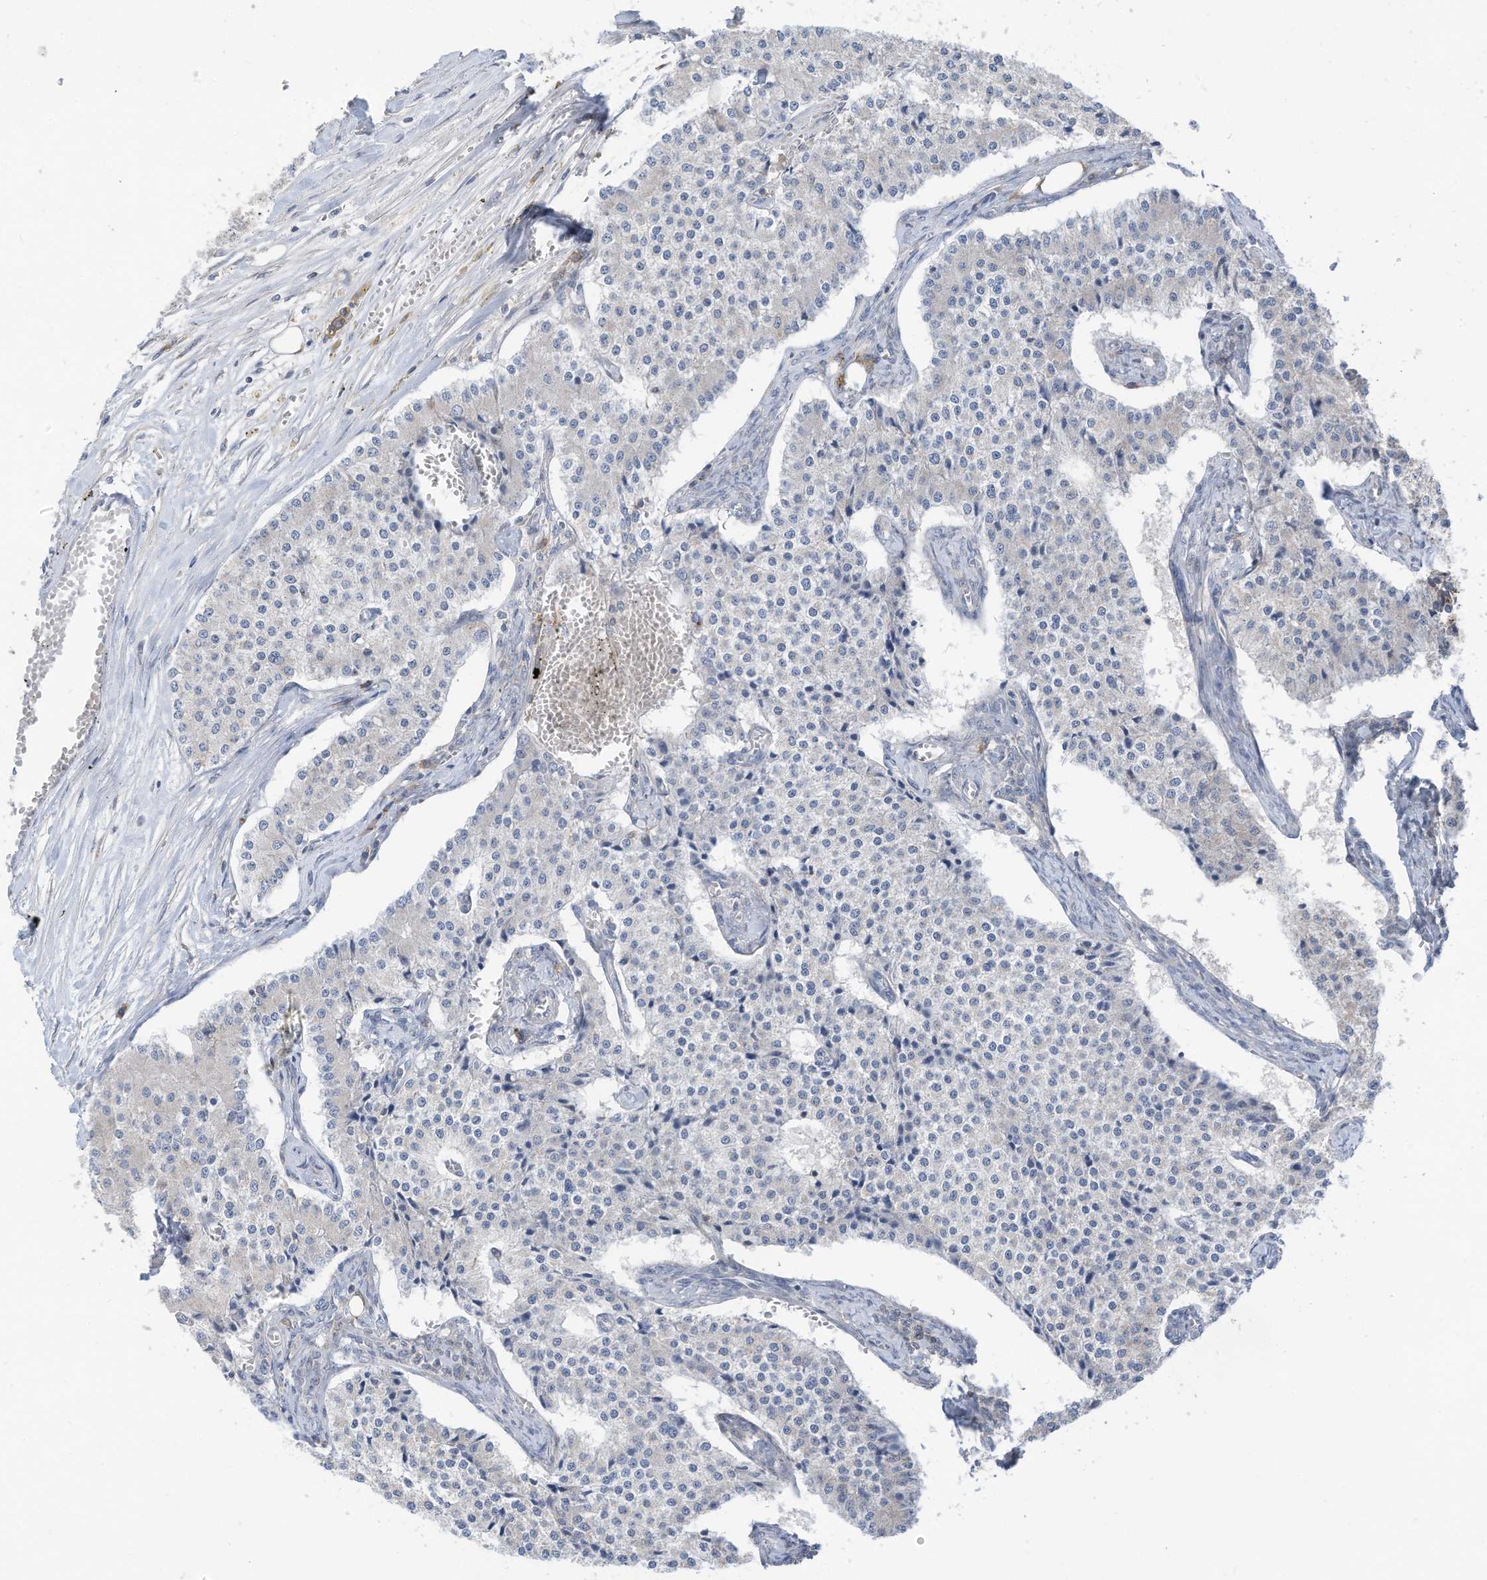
{"staining": {"intensity": "negative", "quantity": "none", "location": "none"}, "tissue": "carcinoid", "cell_type": "Tumor cells", "image_type": "cancer", "snomed": [{"axis": "morphology", "description": "Carcinoid, malignant, NOS"}, {"axis": "topography", "description": "Colon"}], "caption": "IHC image of neoplastic tissue: human malignant carcinoid stained with DAB (3,3'-diaminobenzidine) shows no significant protein staining in tumor cells.", "gene": "SLC1A5", "patient": {"sex": "female", "age": 52}}